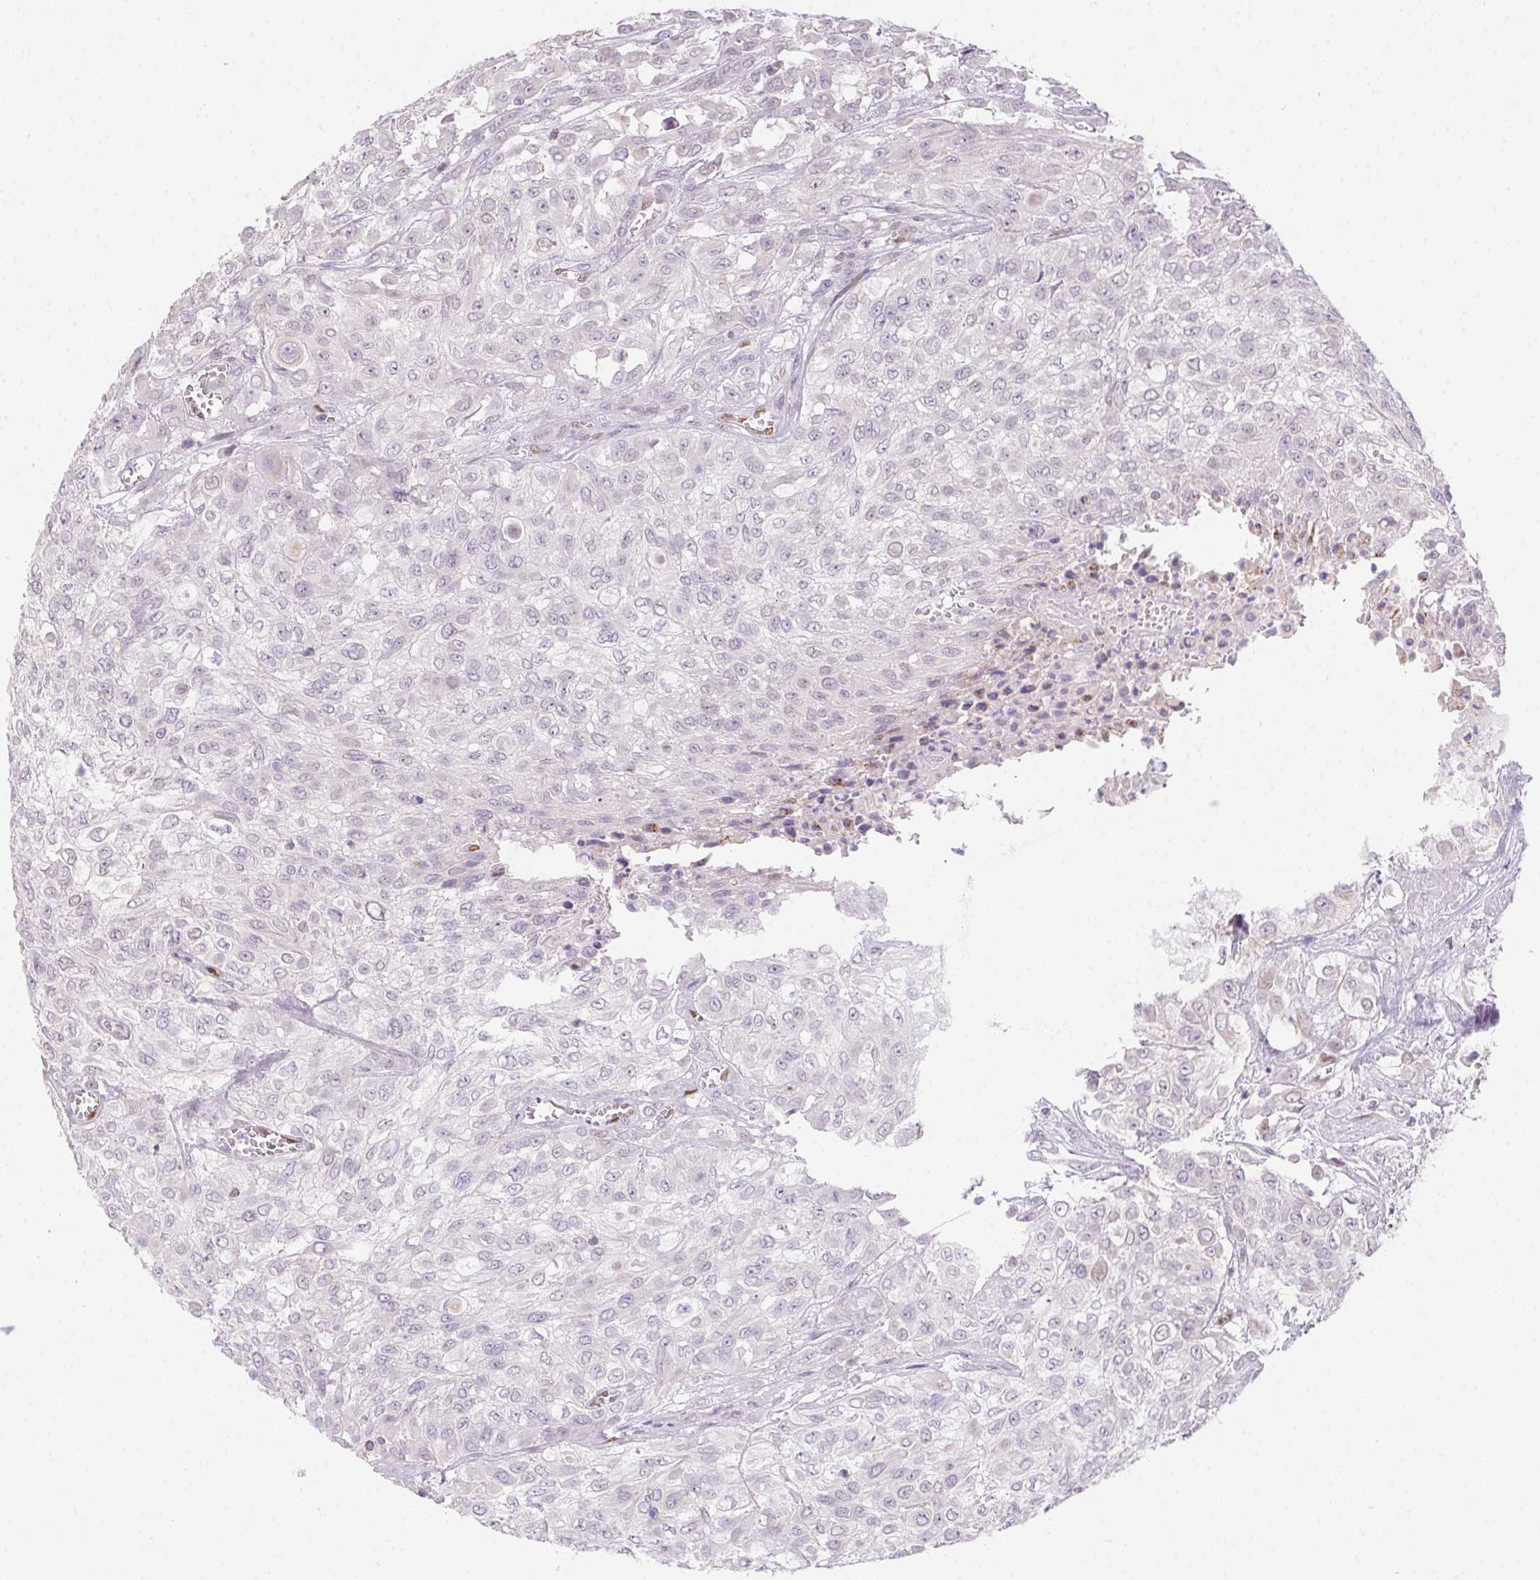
{"staining": {"intensity": "negative", "quantity": "none", "location": "none"}, "tissue": "urothelial cancer", "cell_type": "Tumor cells", "image_type": "cancer", "snomed": [{"axis": "morphology", "description": "Urothelial carcinoma, High grade"}, {"axis": "topography", "description": "Urinary bladder"}], "caption": "IHC image of neoplastic tissue: human urothelial cancer stained with DAB (3,3'-diaminobenzidine) exhibits no significant protein expression in tumor cells.", "gene": "SP9", "patient": {"sex": "male", "age": 57}}